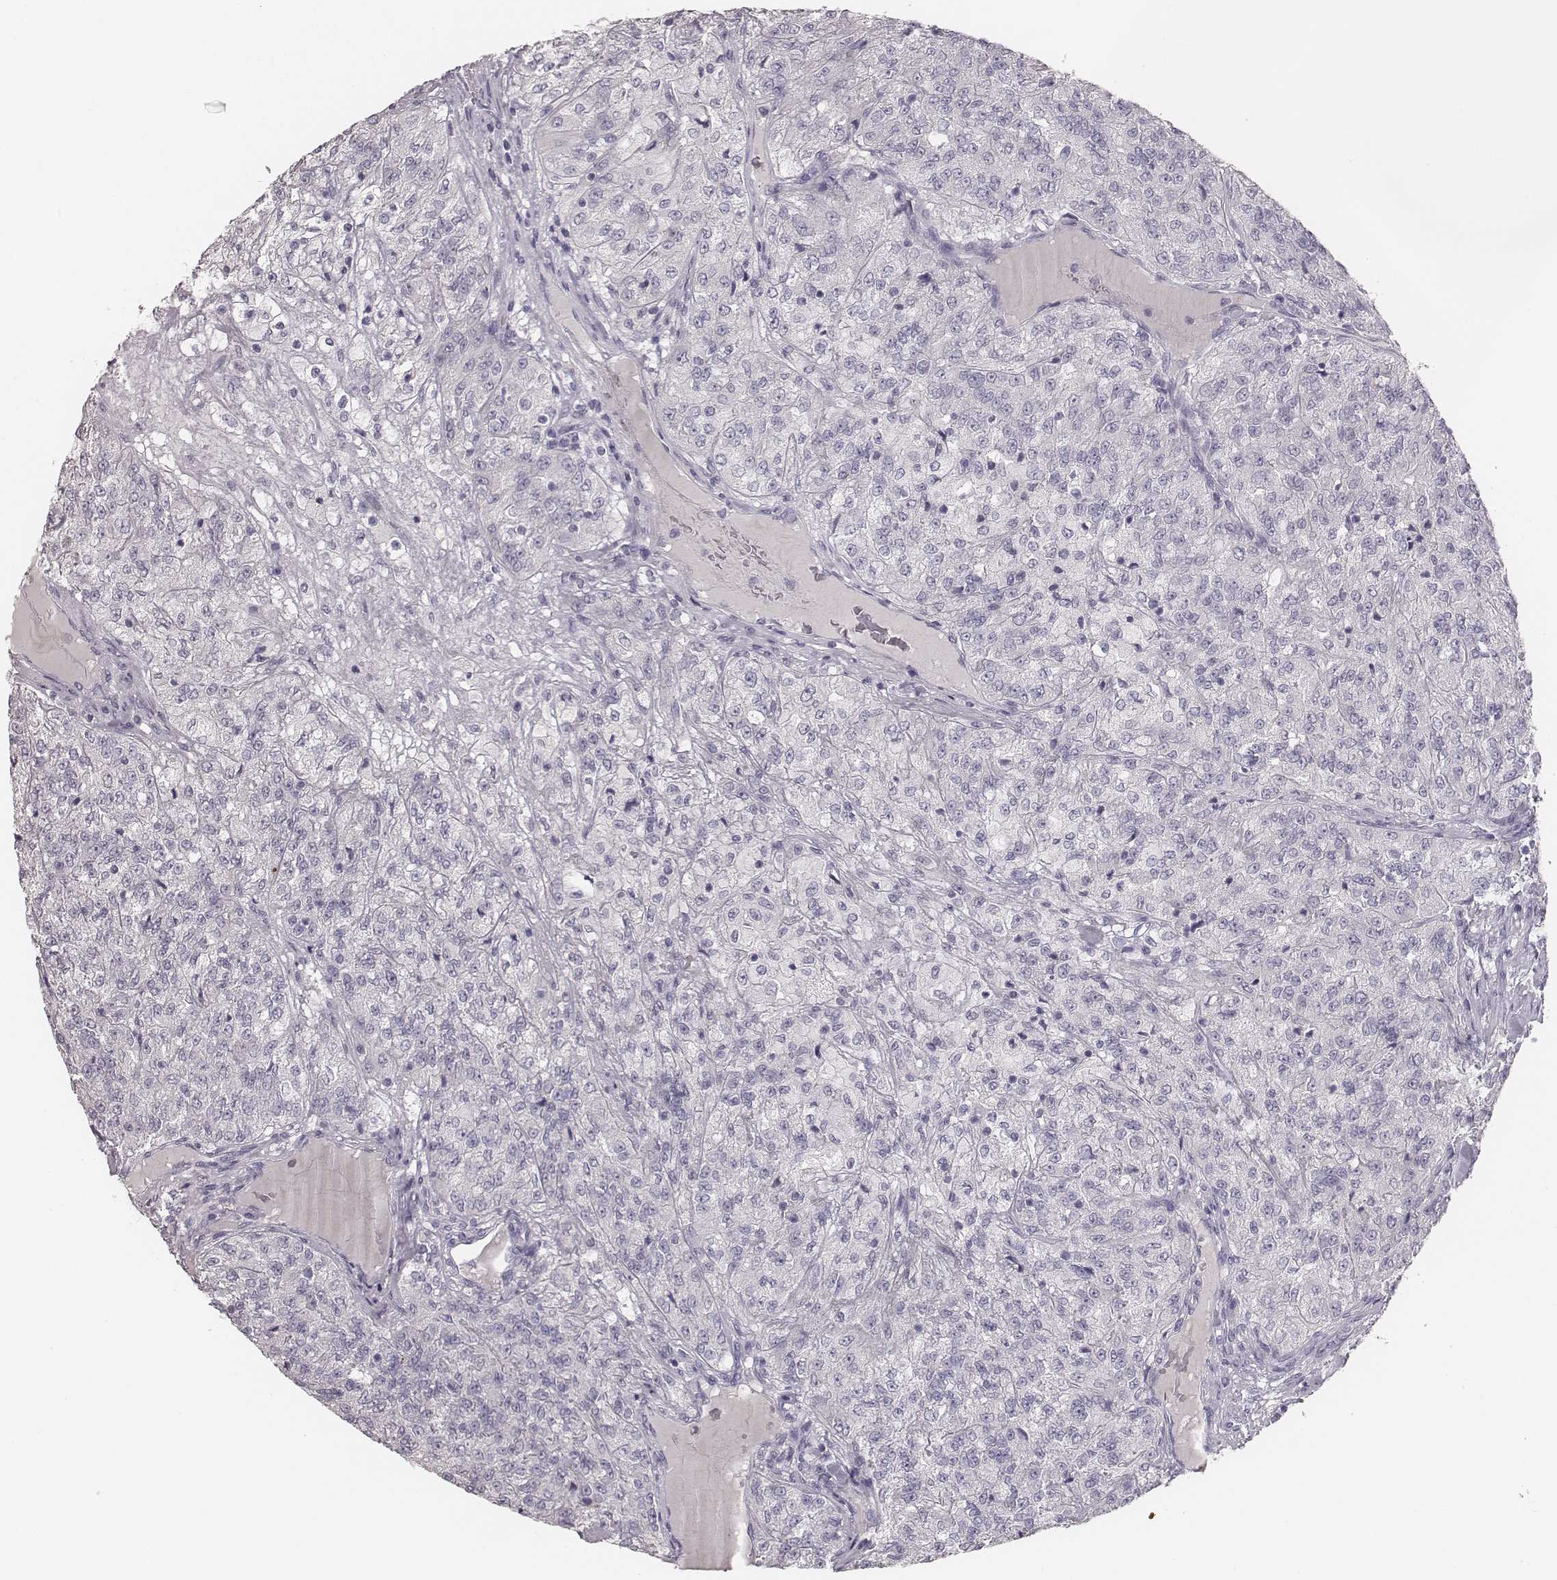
{"staining": {"intensity": "negative", "quantity": "none", "location": "none"}, "tissue": "renal cancer", "cell_type": "Tumor cells", "image_type": "cancer", "snomed": [{"axis": "morphology", "description": "Adenocarcinoma, NOS"}, {"axis": "topography", "description": "Kidney"}], "caption": "The photomicrograph shows no staining of tumor cells in adenocarcinoma (renal).", "gene": "MYH6", "patient": {"sex": "female", "age": 63}}